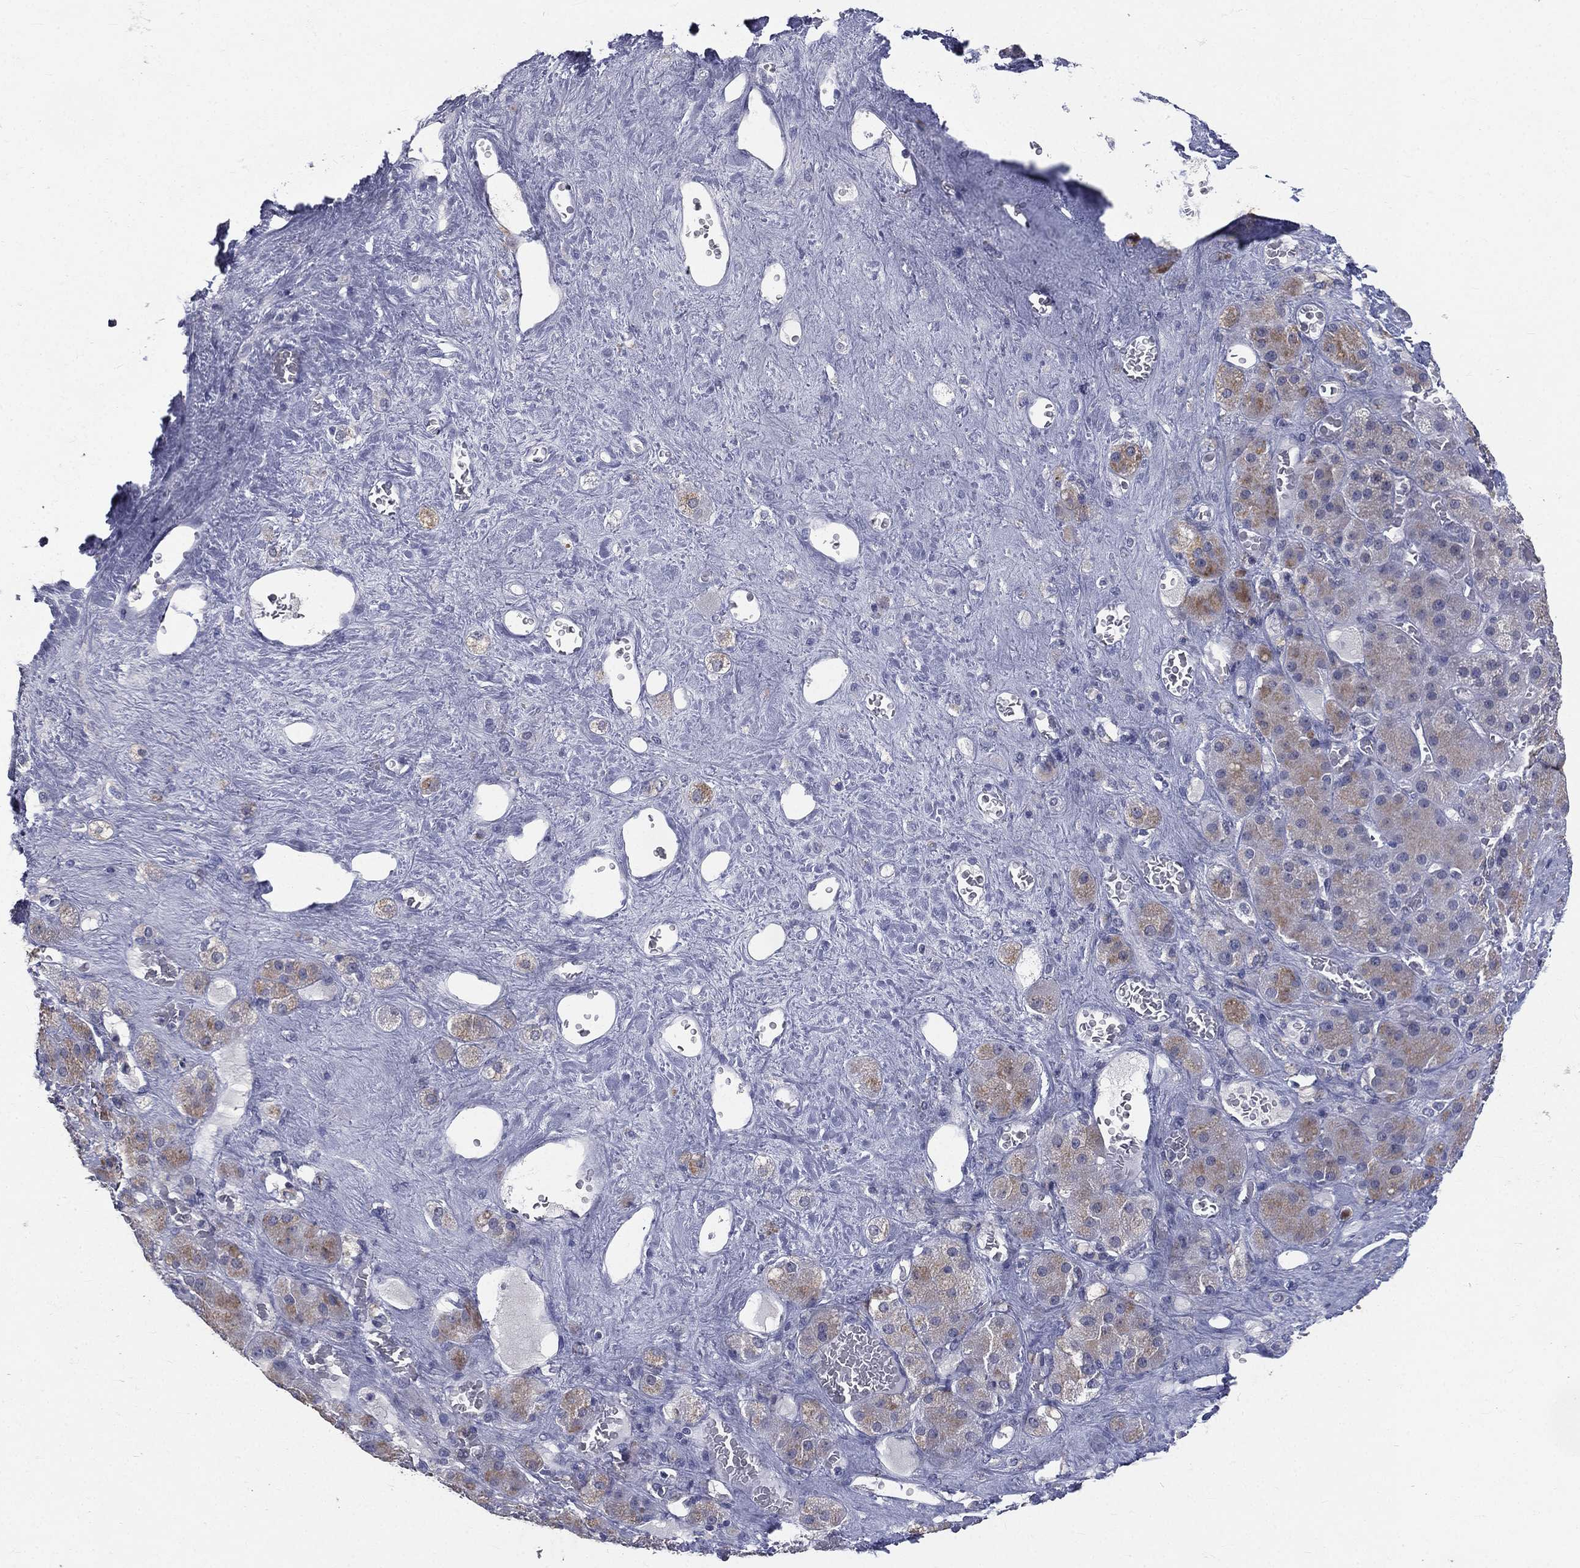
{"staining": {"intensity": "weak", "quantity": "<25%", "location": "cytoplasmic/membranous"}, "tissue": "adrenal gland", "cell_type": "Glandular cells", "image_type": "normal", "snomed": [{"axis": "morphology", "description": "Normal tissue, NOS"}, {"axis": "topography", "description": "Adrenal gland"}], "caption": "A photomicrograph of adrenal gland stained for a protein reveals no brown staining in glandular cells. The staining was performed using DAB (3,3'-diaminobenzidine) to visualize the protein expression in brown, while the nuclei were stained in blue with hematoxylin (Magnification: 20x).", "gene": "IFT27", "patient": {"sex": "male", "age": 70}}